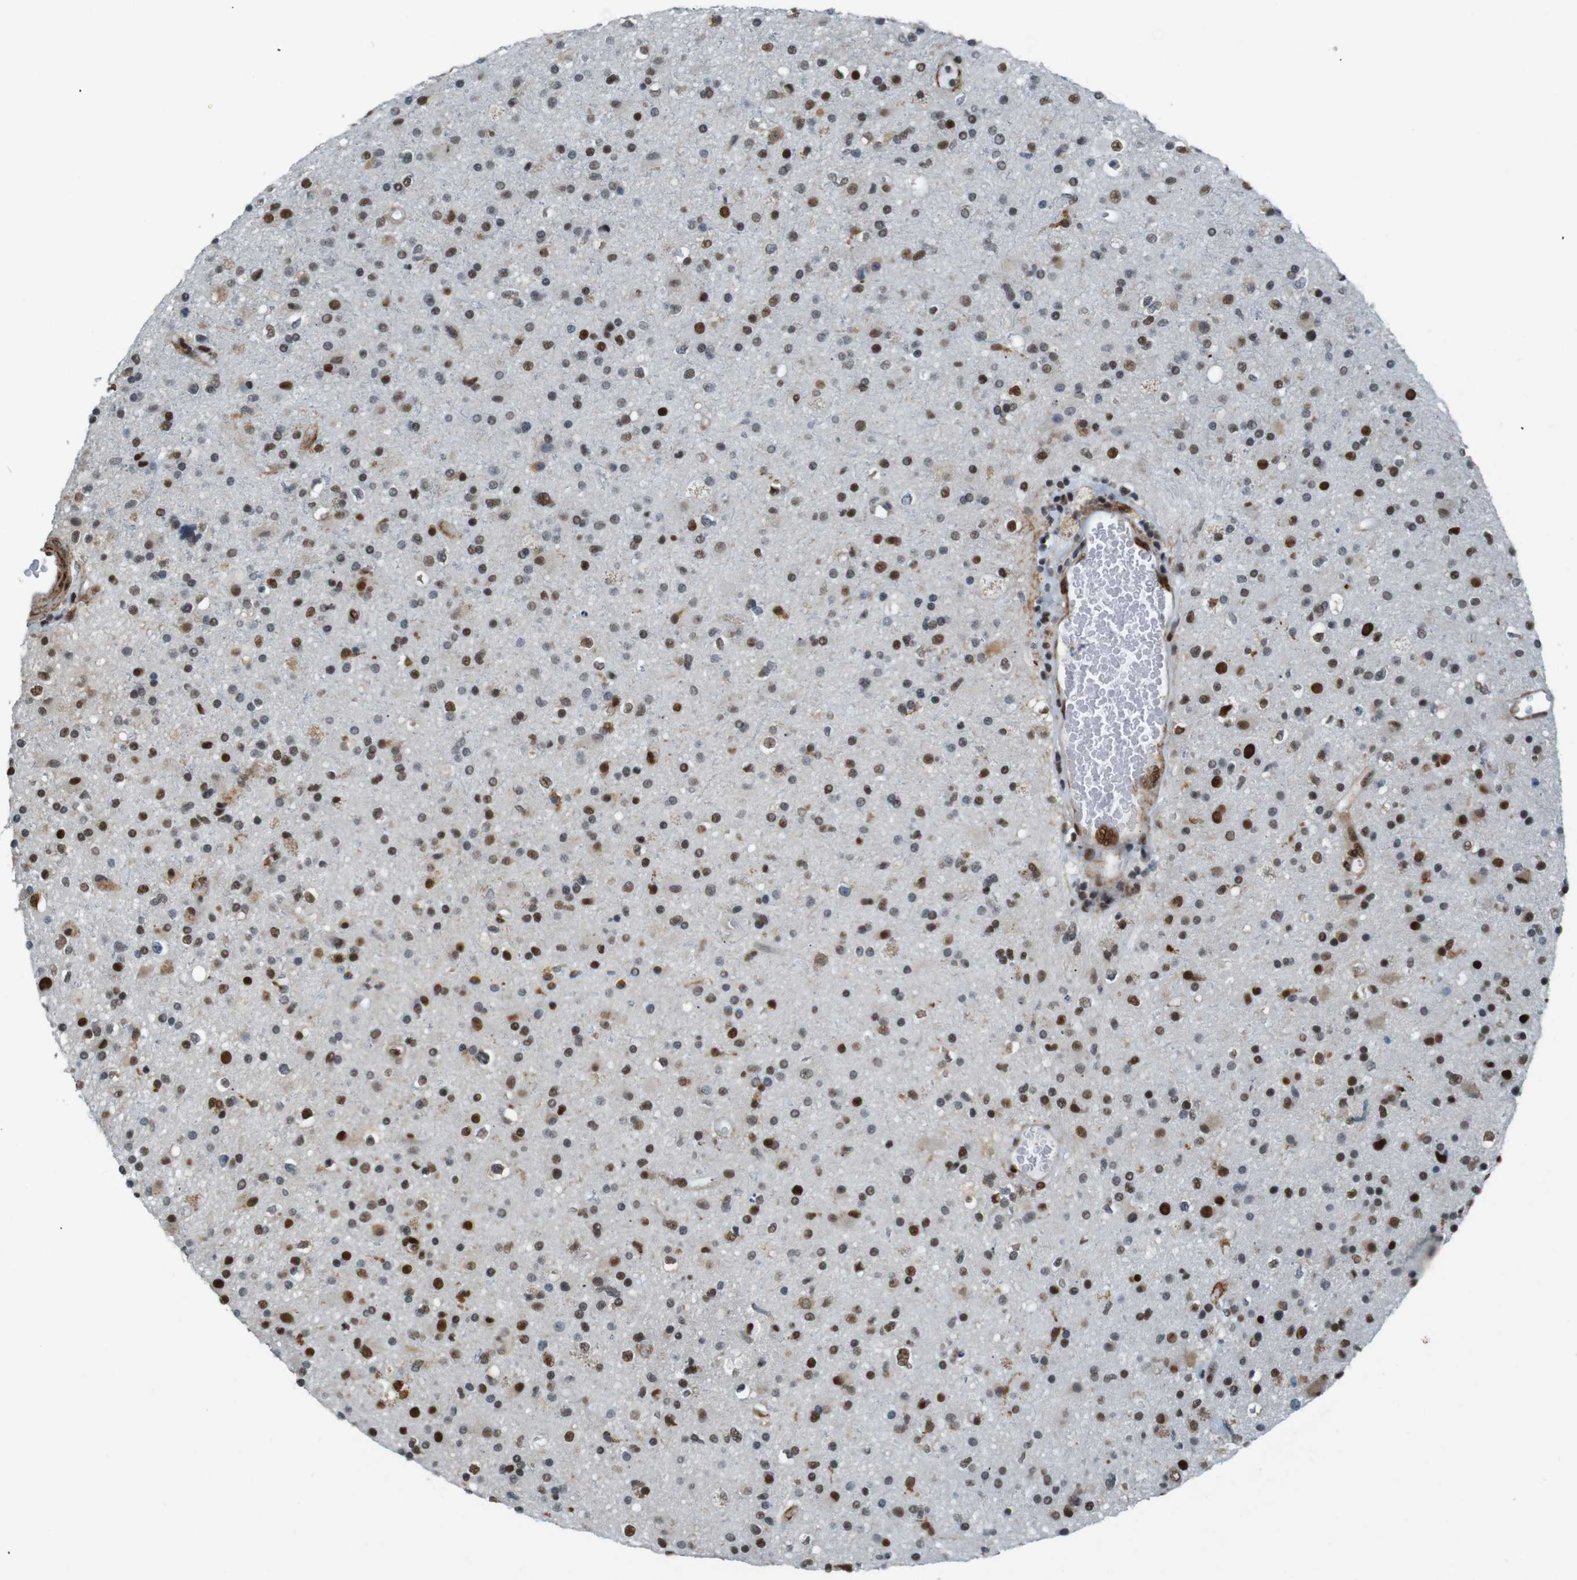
{"staining": {"intensity": "strong", "quantity": "25%-75%", "location": "nuclear"}, "tissue": "glioma", "cell_type": "Tumor cells", "image_type": "cancer", "snomed": [{"axis": "morphology", "description": "Glioma, malignant, High grade"}, {"axis": "topography", "description": "Brain"}], "caption": "IHC photomicrograph of human glioma stained for a protein (brown), which displays high levels of strong nuclear positivity in about 25%-75% of tumor cells.", "gene": "HEXIM1", "patient": {"sex": "male", "age": 33}}